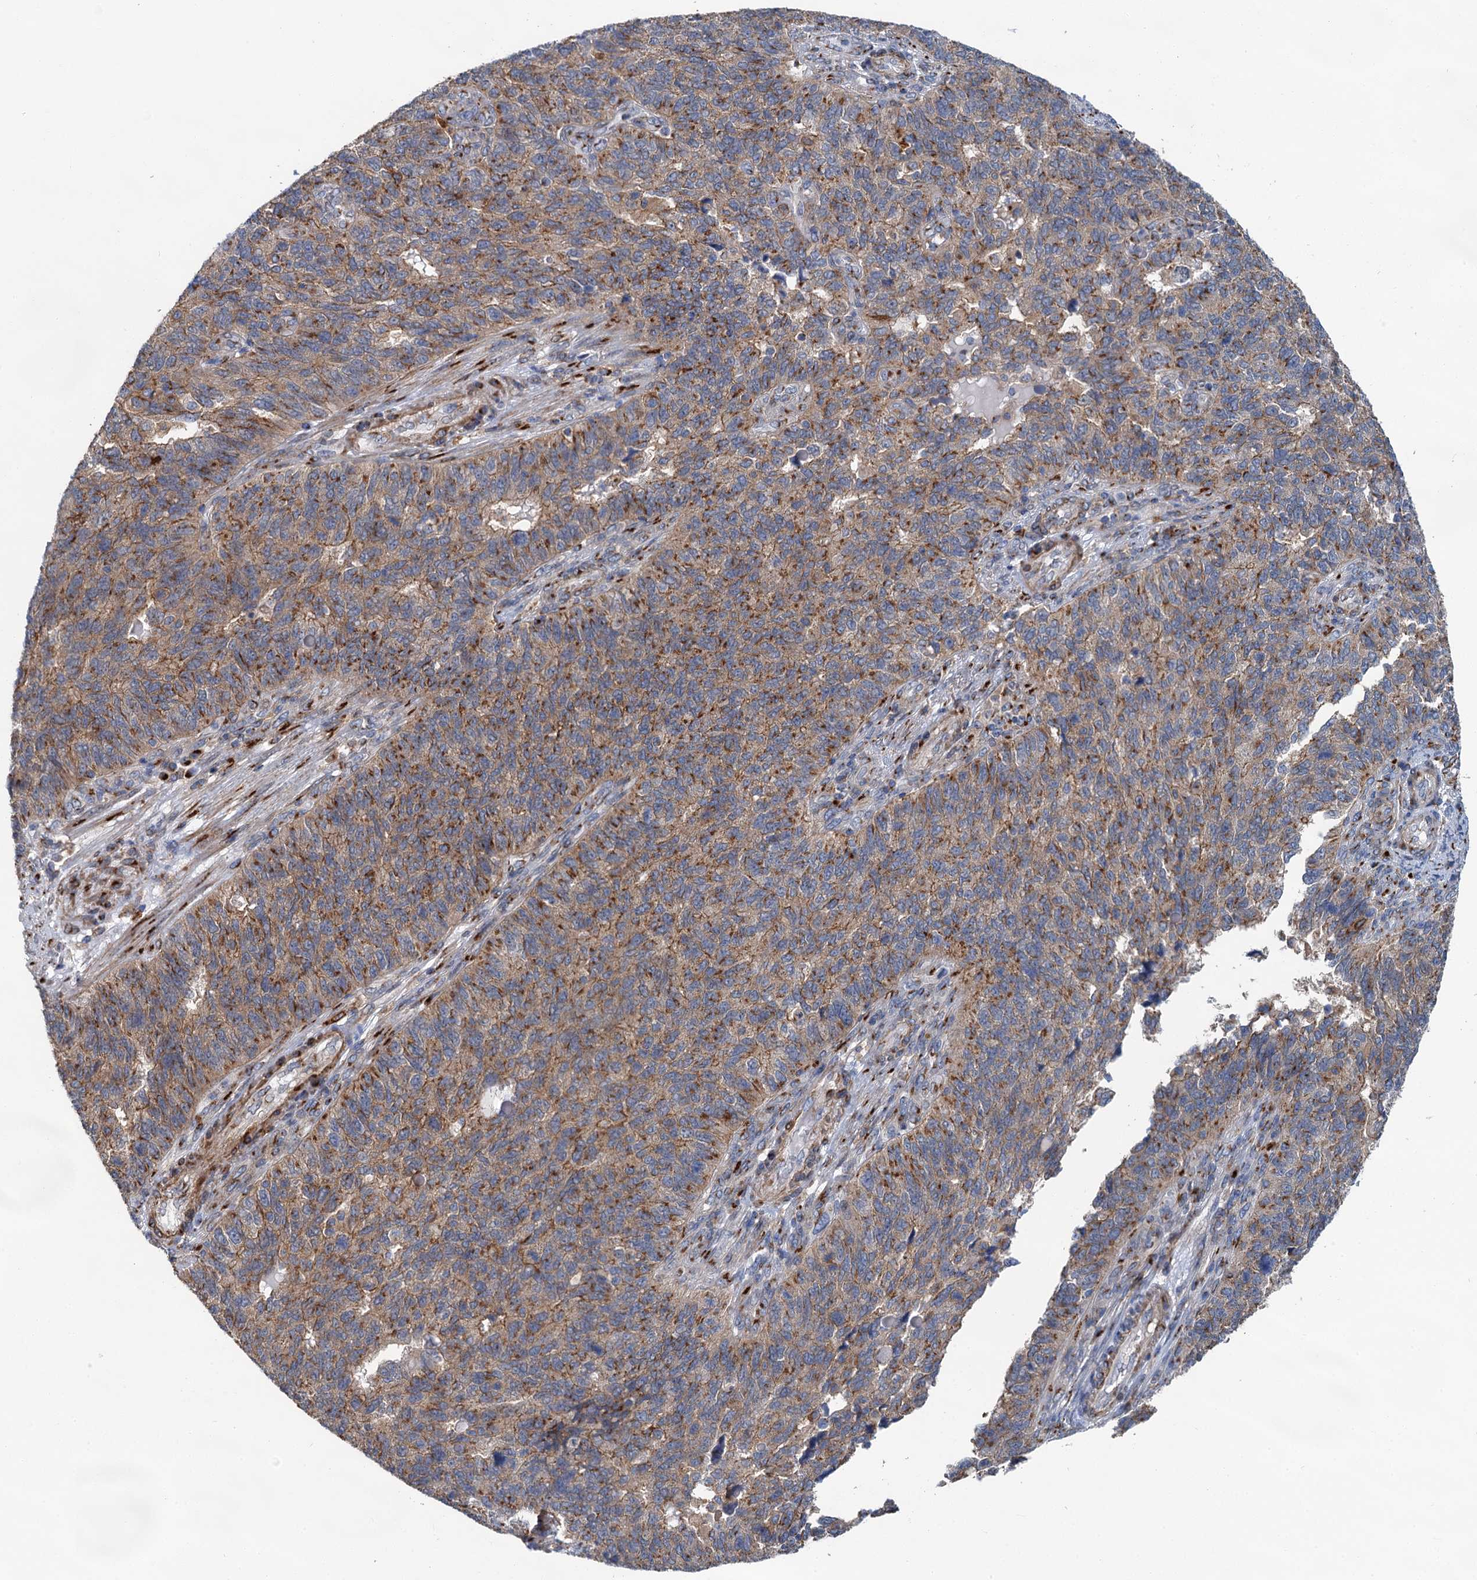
{"staining": {"intensity": "moderate", "quantity": ">75%", "location": "cytoplasmic/membranous"}, "tissue": "endometrial cancer", "cell_type": "Tumor cells", "image_type": "cancer", "snomed": [{"axis": "morphology", "description": "Adenocarcinoma, NOS"}, {"axis": "topography", "description": "Endometrium"}], "caption": "Immunohistochemical staining of human adenocarcinoma (endometrial) demonstrates moderate cytoplasmic/membranous protein positivity in about >75% of tumor cells. (brown staining indicates protein expression, while blue staining denotes nuclei).", "gene": "BET1L", "patient": {"sex": "female", "age": 66}}